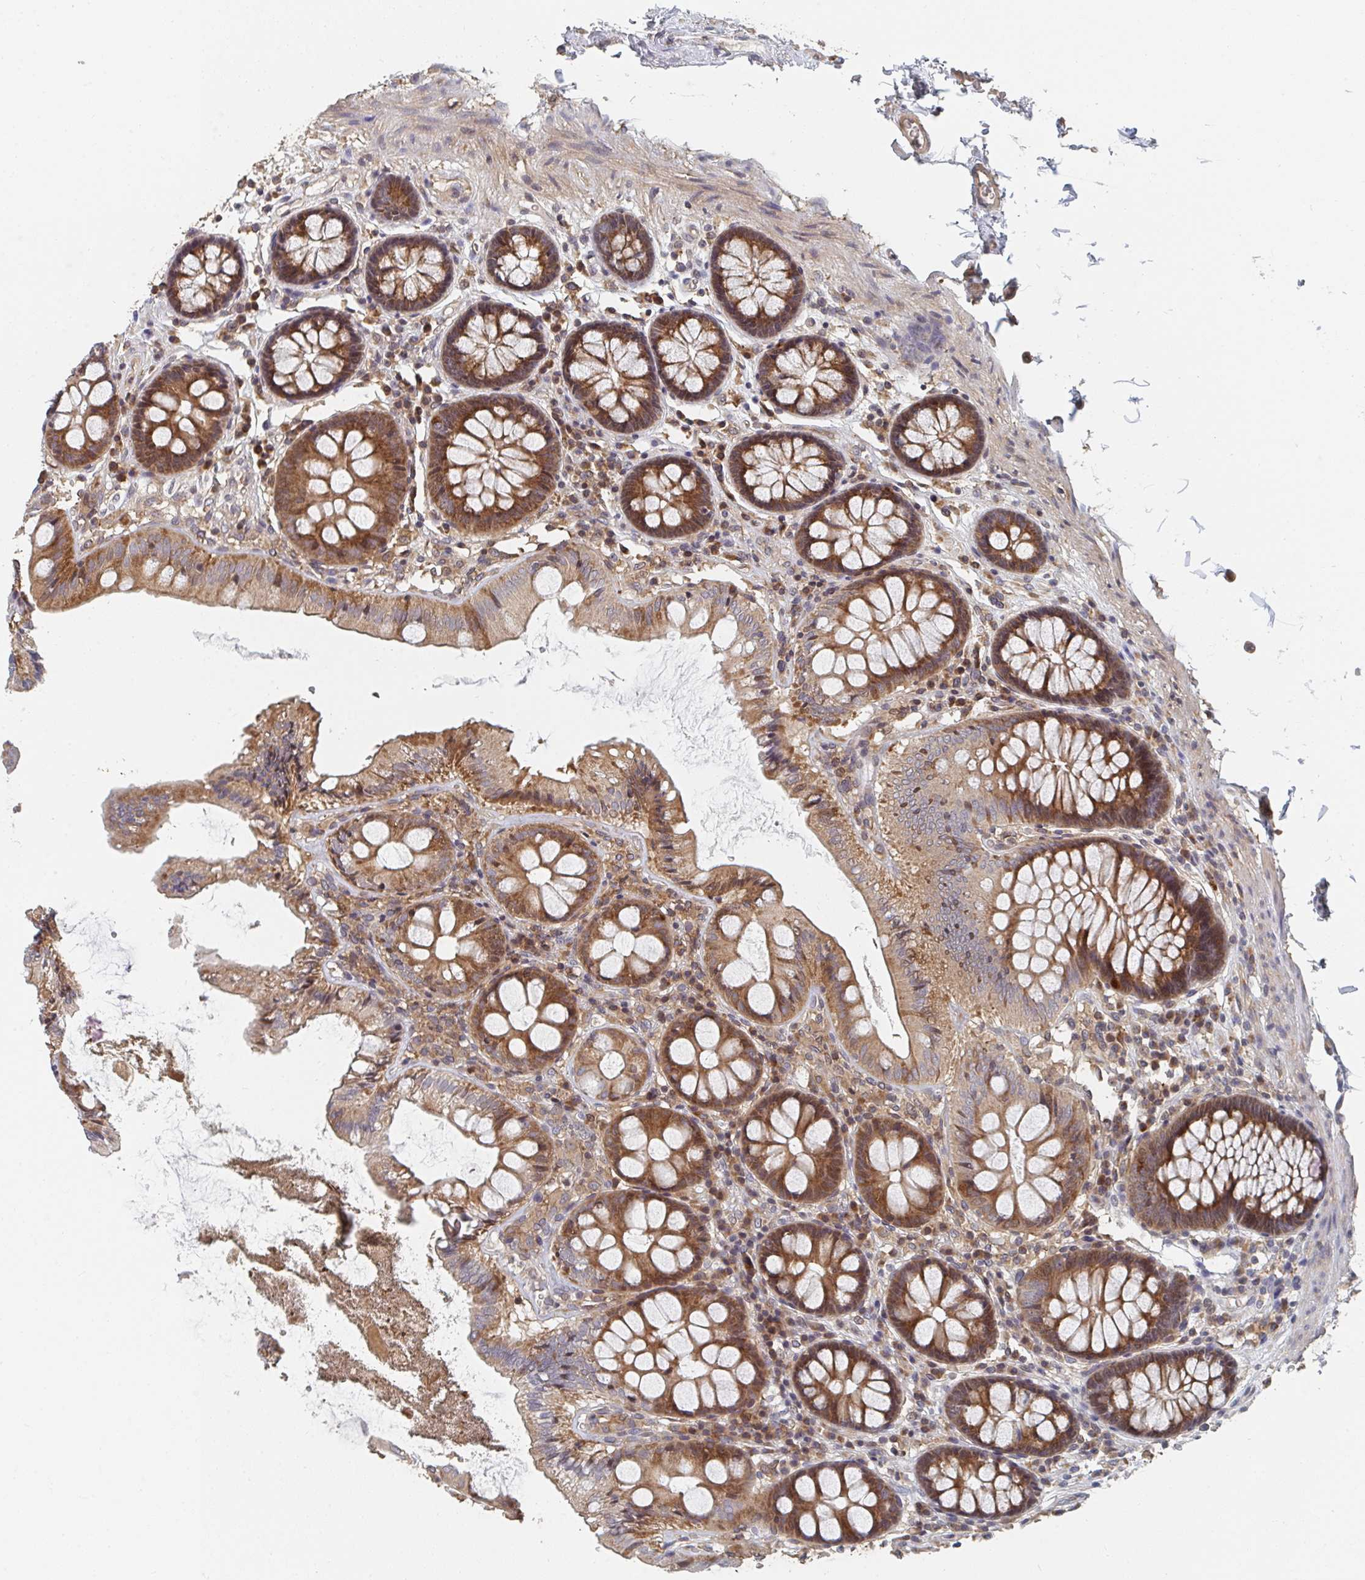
{"staining": {"intensity": "moderate", "quantity": ">75%", "location": "cytoplasmic/membranous"}, "tissue": "colon", "cell_type": "Endothelial cells", "image_type": "normal", "snomed": [{"axis": "morphology", "description": "Normal tissue, NOS"}, {"axis": "topography", "description": "Colon"}], "caption": "Brown immunohistochemical staining in unremarkable human colon reveals moderate cytoplasmic/membranous expression in approximately >75% of endothelial cells.", "gene": "PTEN", "patient": {"sex": "male", "age": 84}}